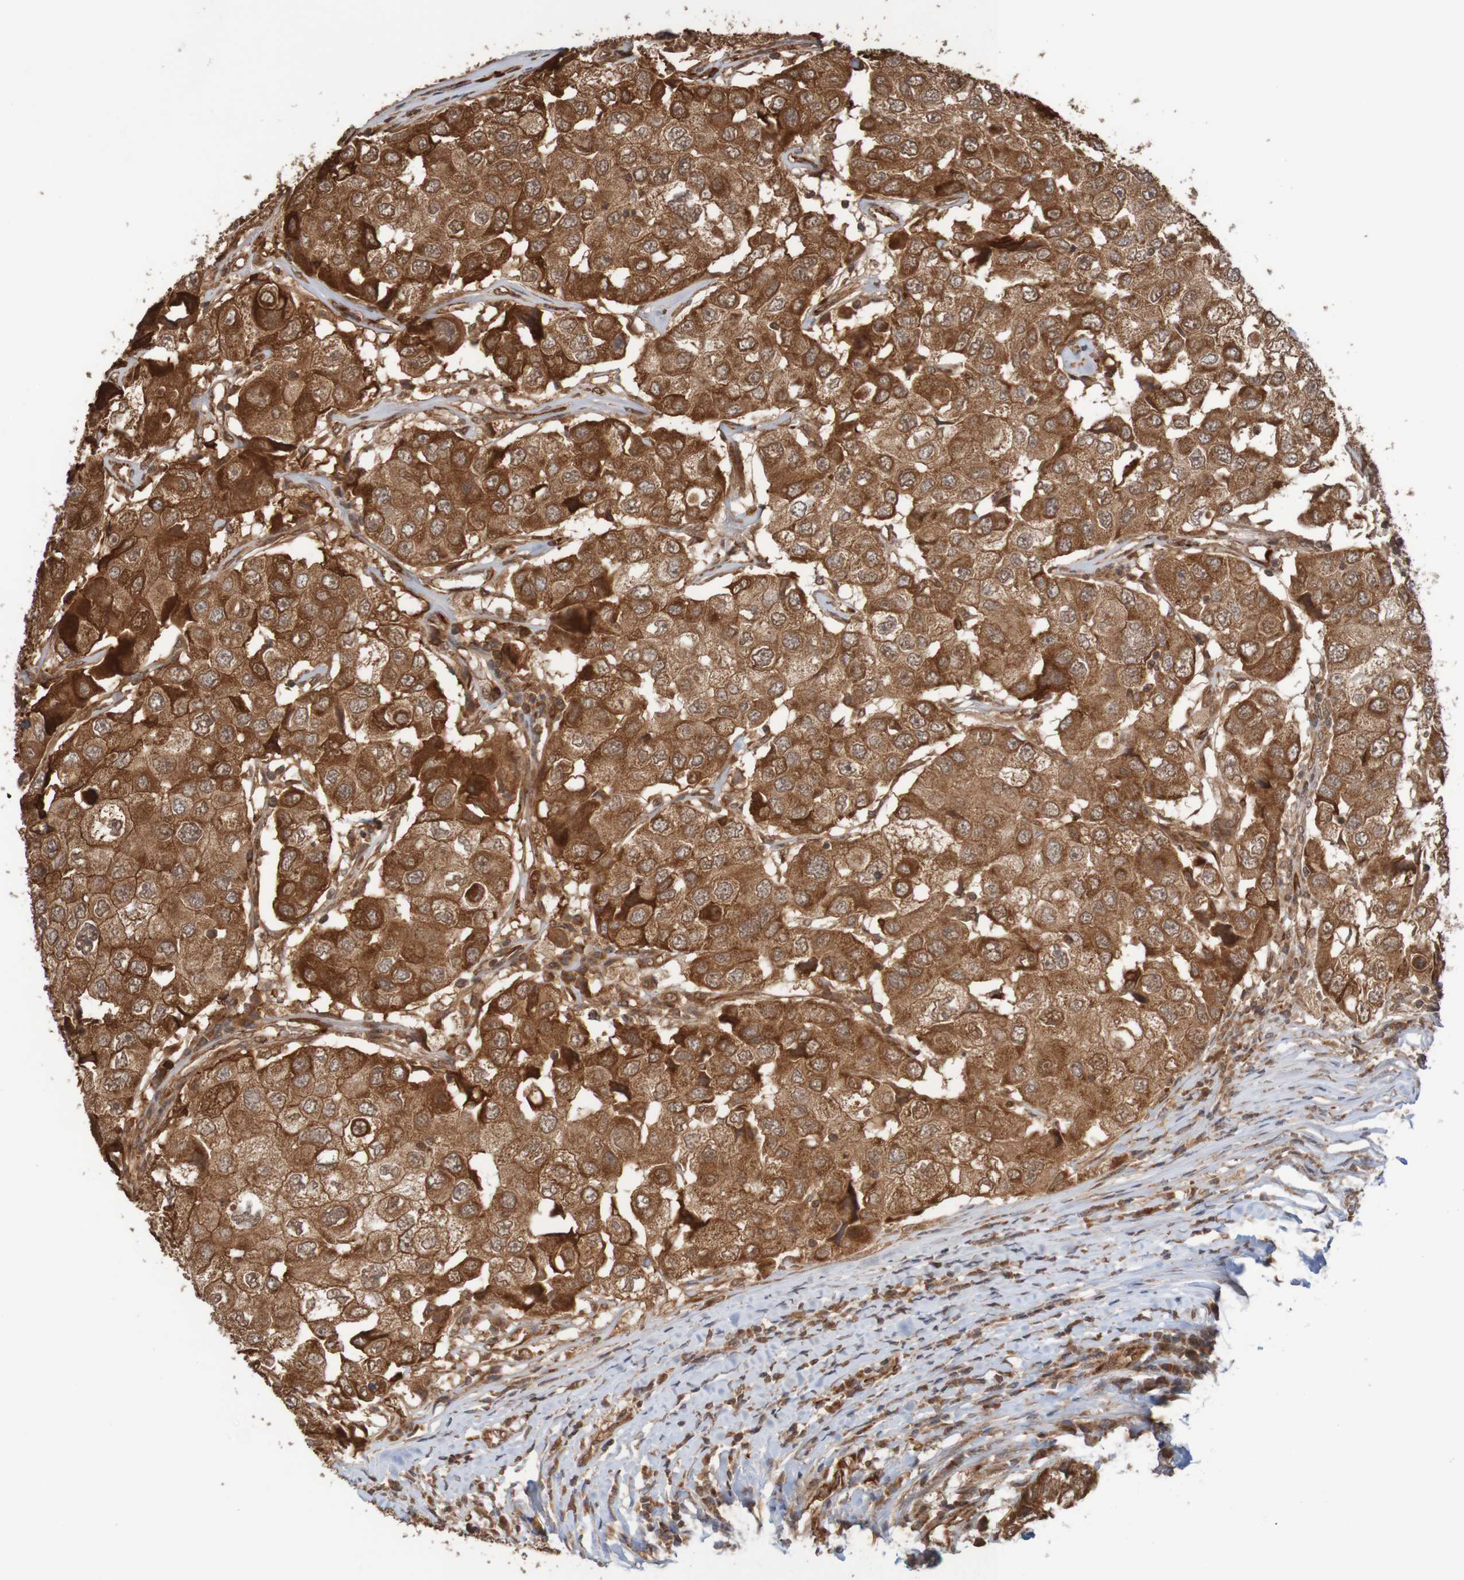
{"staining": {"intensity": "strong", "quantity": ">75%", "location": "cytoplasmic/membranous"}, "tissue": "breast cancer", "cell_type": "Tumor cells", "image_type": "cancer", "snomed": [{"axis": "morphology", "description": "Duct carcinoma"}, {"axis": "topography", "description": "Breast"}], "caption": "The histopathology image reveals immunohistochemical staining of intraductal carcinoma (breast). There is strong cytoplasmic/membranous expression is present in approximately >75% of tumor cells.", "gene": "MRPL52", "patient": {"sex": "female", "age": 27}}